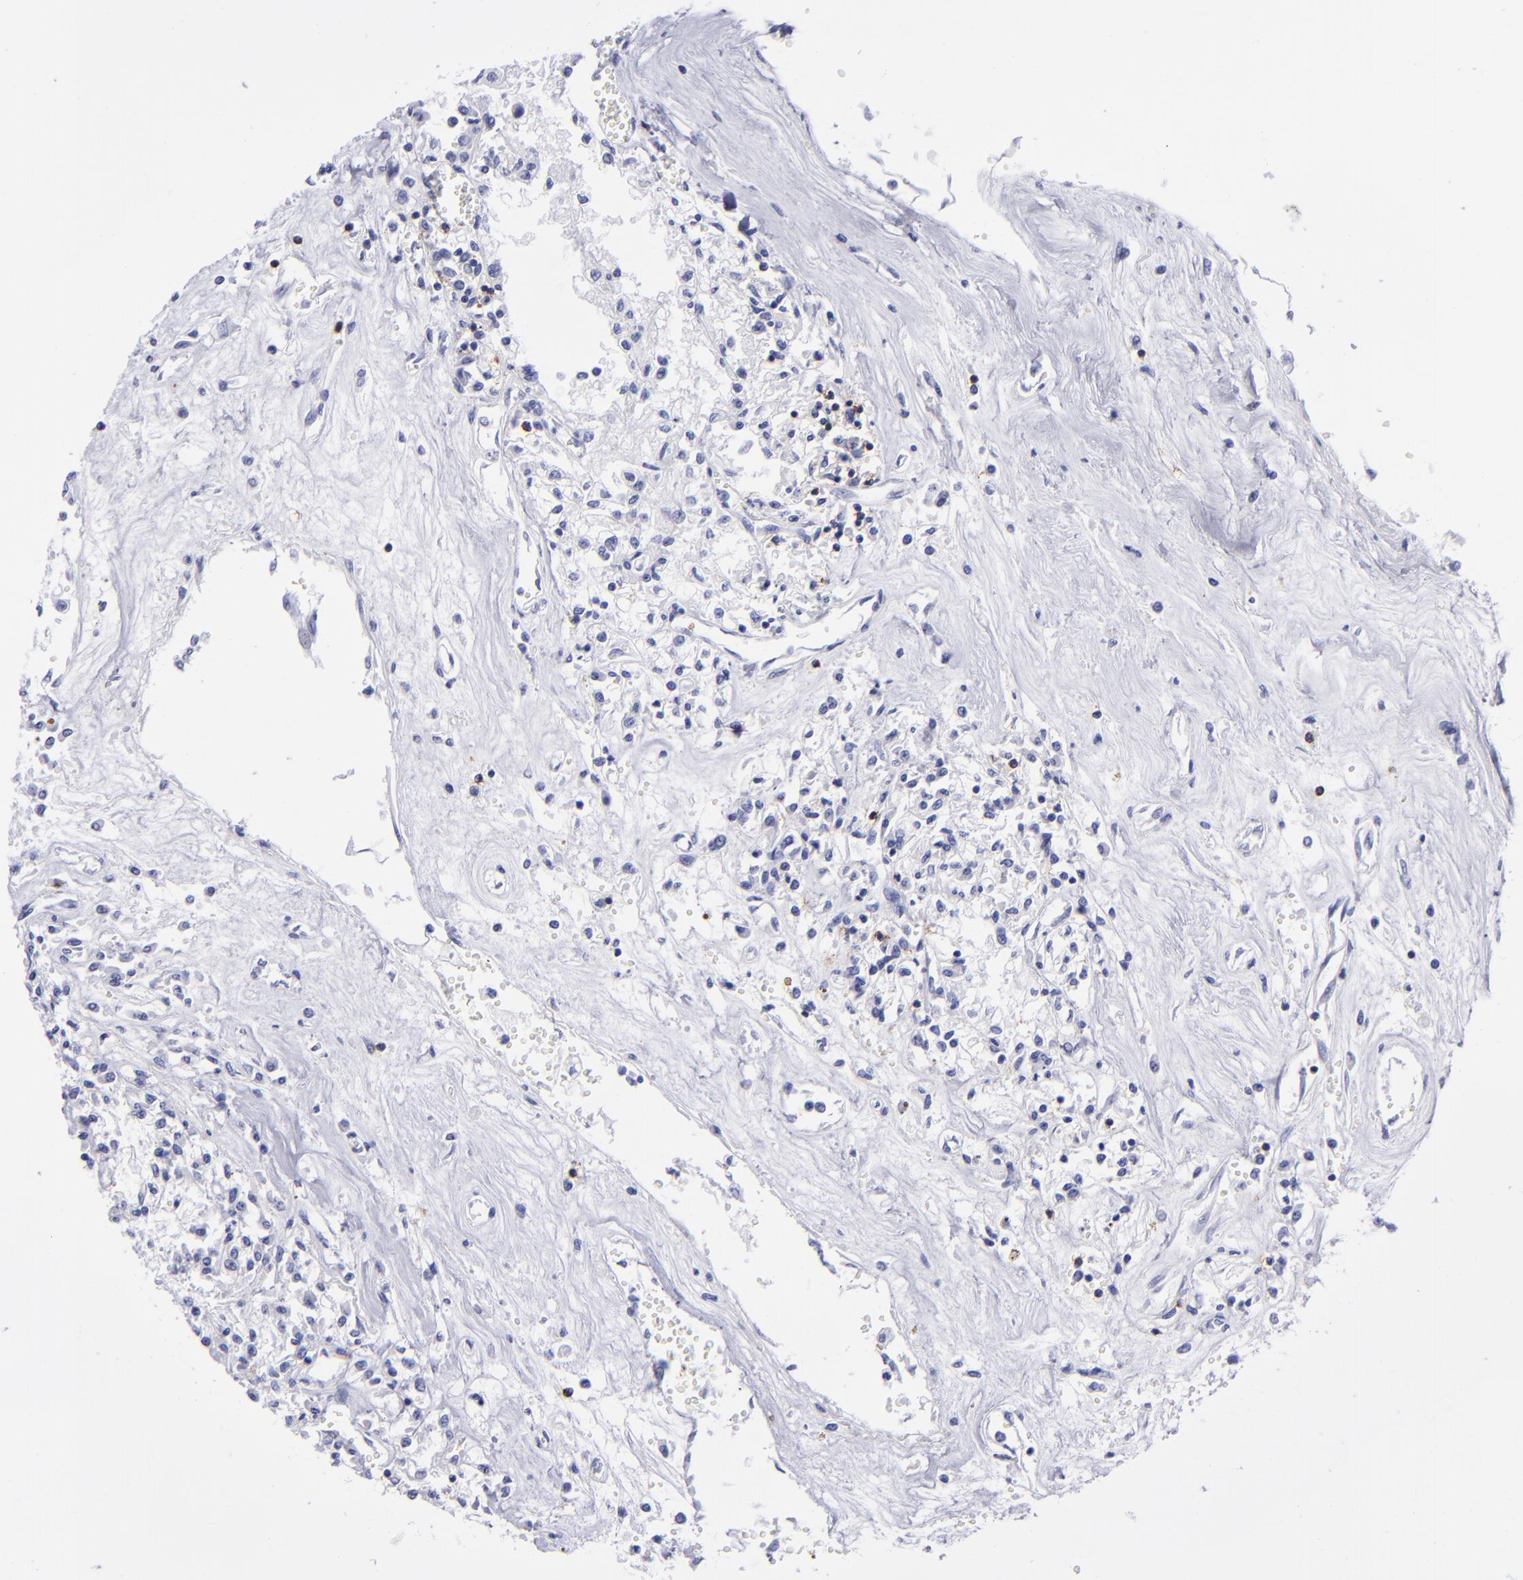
{"staining": {"intensity": "negative", "quantity": "none", "location": "none"}, "tissue": "renal cancer", "cell_type": "Tumor cells", "image_type": "cancer", "snomed": [{"axis": "morphology", "description": "Adenocarcinoma, NOS"}, {"axis": "topography", "description": "Kidney"}], "caption": "An IHC image of renal adenocarcinoma is shown. There is no staining in tumor cells of renal adenocarcinoma. (DAB immunohistochemistry, high magnification).", "gene": "CD6", "patient": {"sex": "male", "age": 78}}